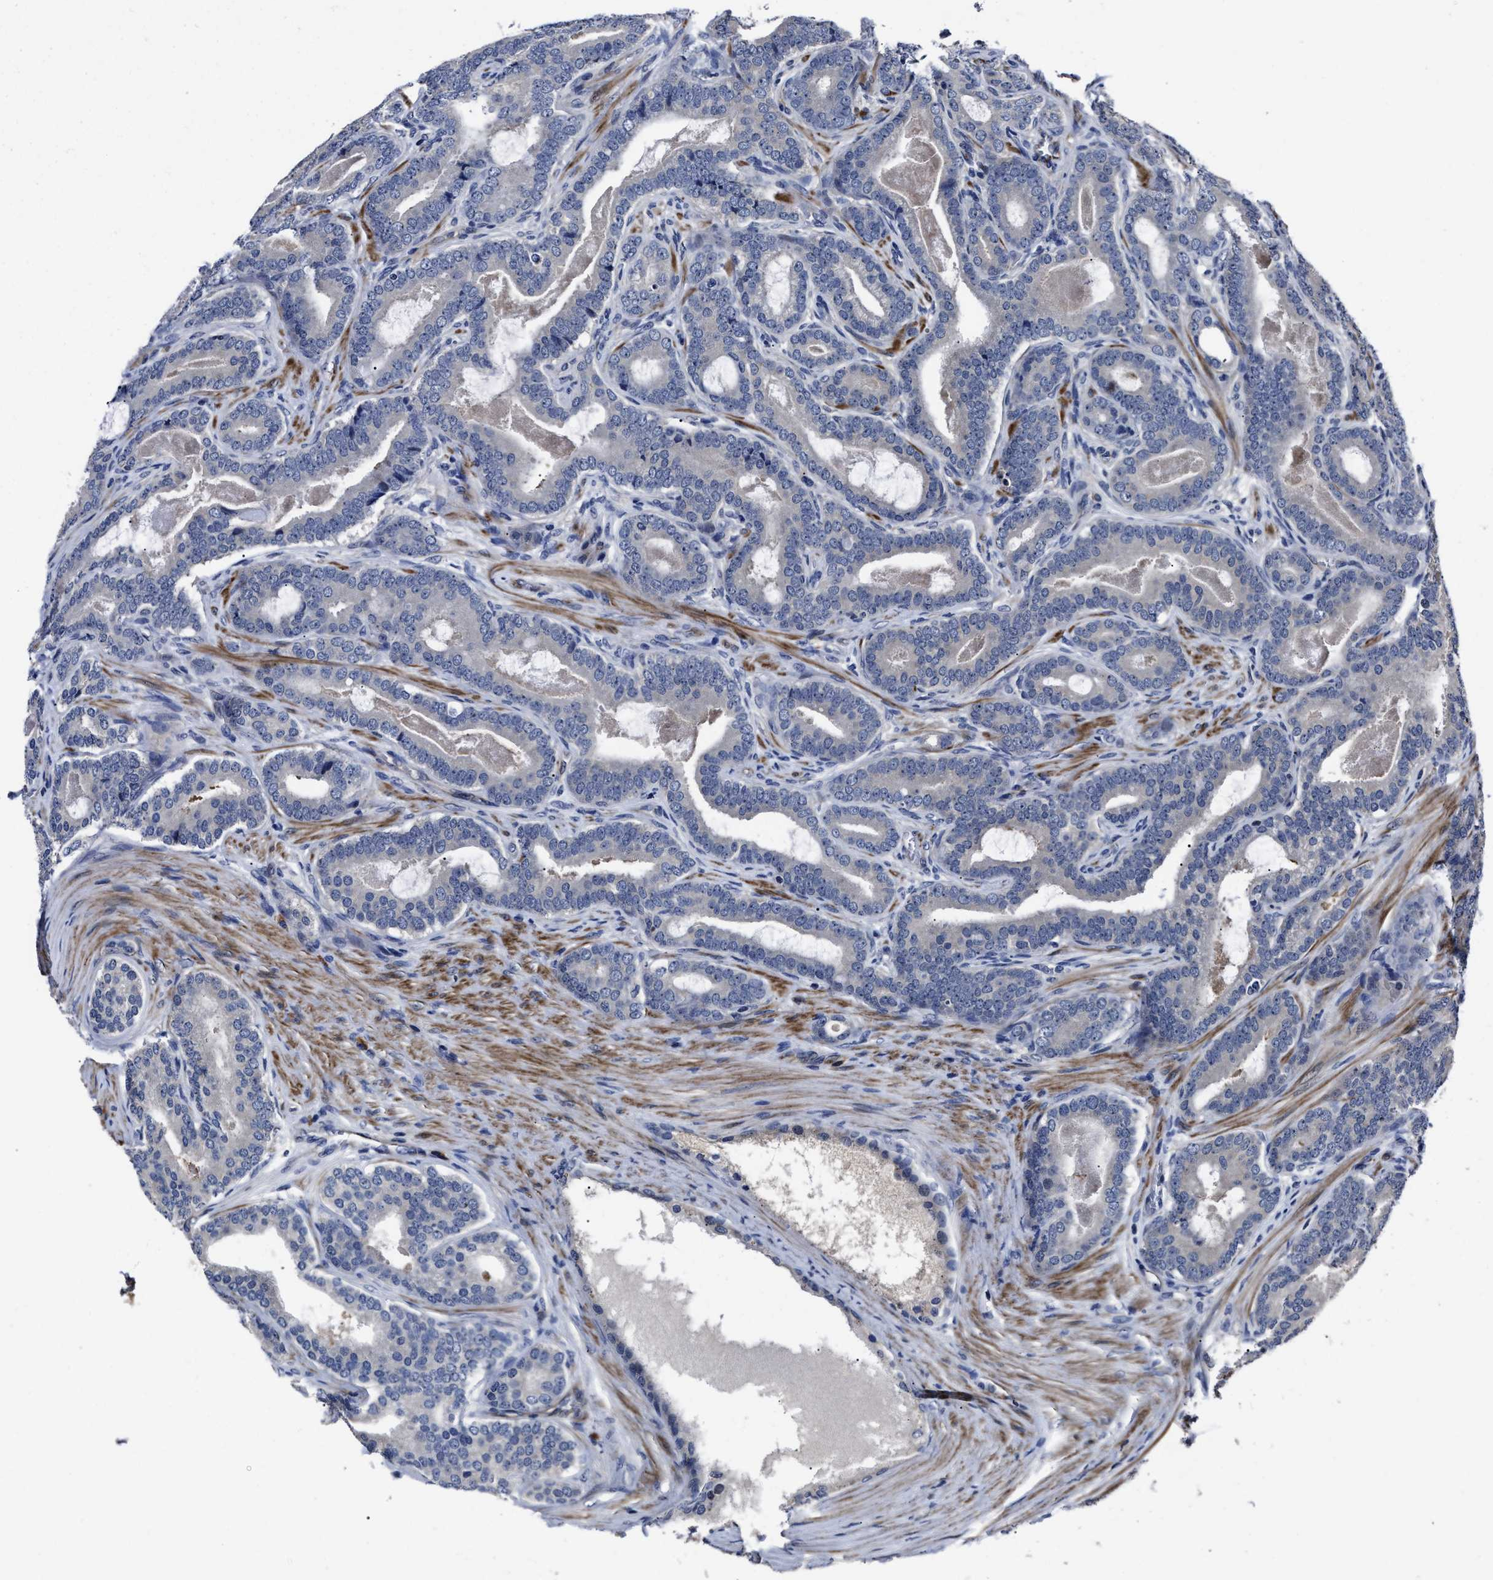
{"staining": {"intensity": "negative", "quantity": "none", "location": "none"}, "tissue": "prostate cancer", "cell_type": "Tumor cells", "image_type": "cancer", "snomed": [{"axis": "morphology", "description": "Adenocarcinoma, High grade"}, {"axis": "topography", "description": "Prostate"}], "caption": "Protein analysis of prostate adenocarcinoma (high-grade) demonstrates no significant positivity in tumor cells. (Stains: DAB (3,3'-diaminobenzidine) IHC with hematoxylin counter stain, Microscopy: brightfield microscopy at high magnification).", "gene": "RSBN1L", "patient": {"sex": "male", "age": 60}}